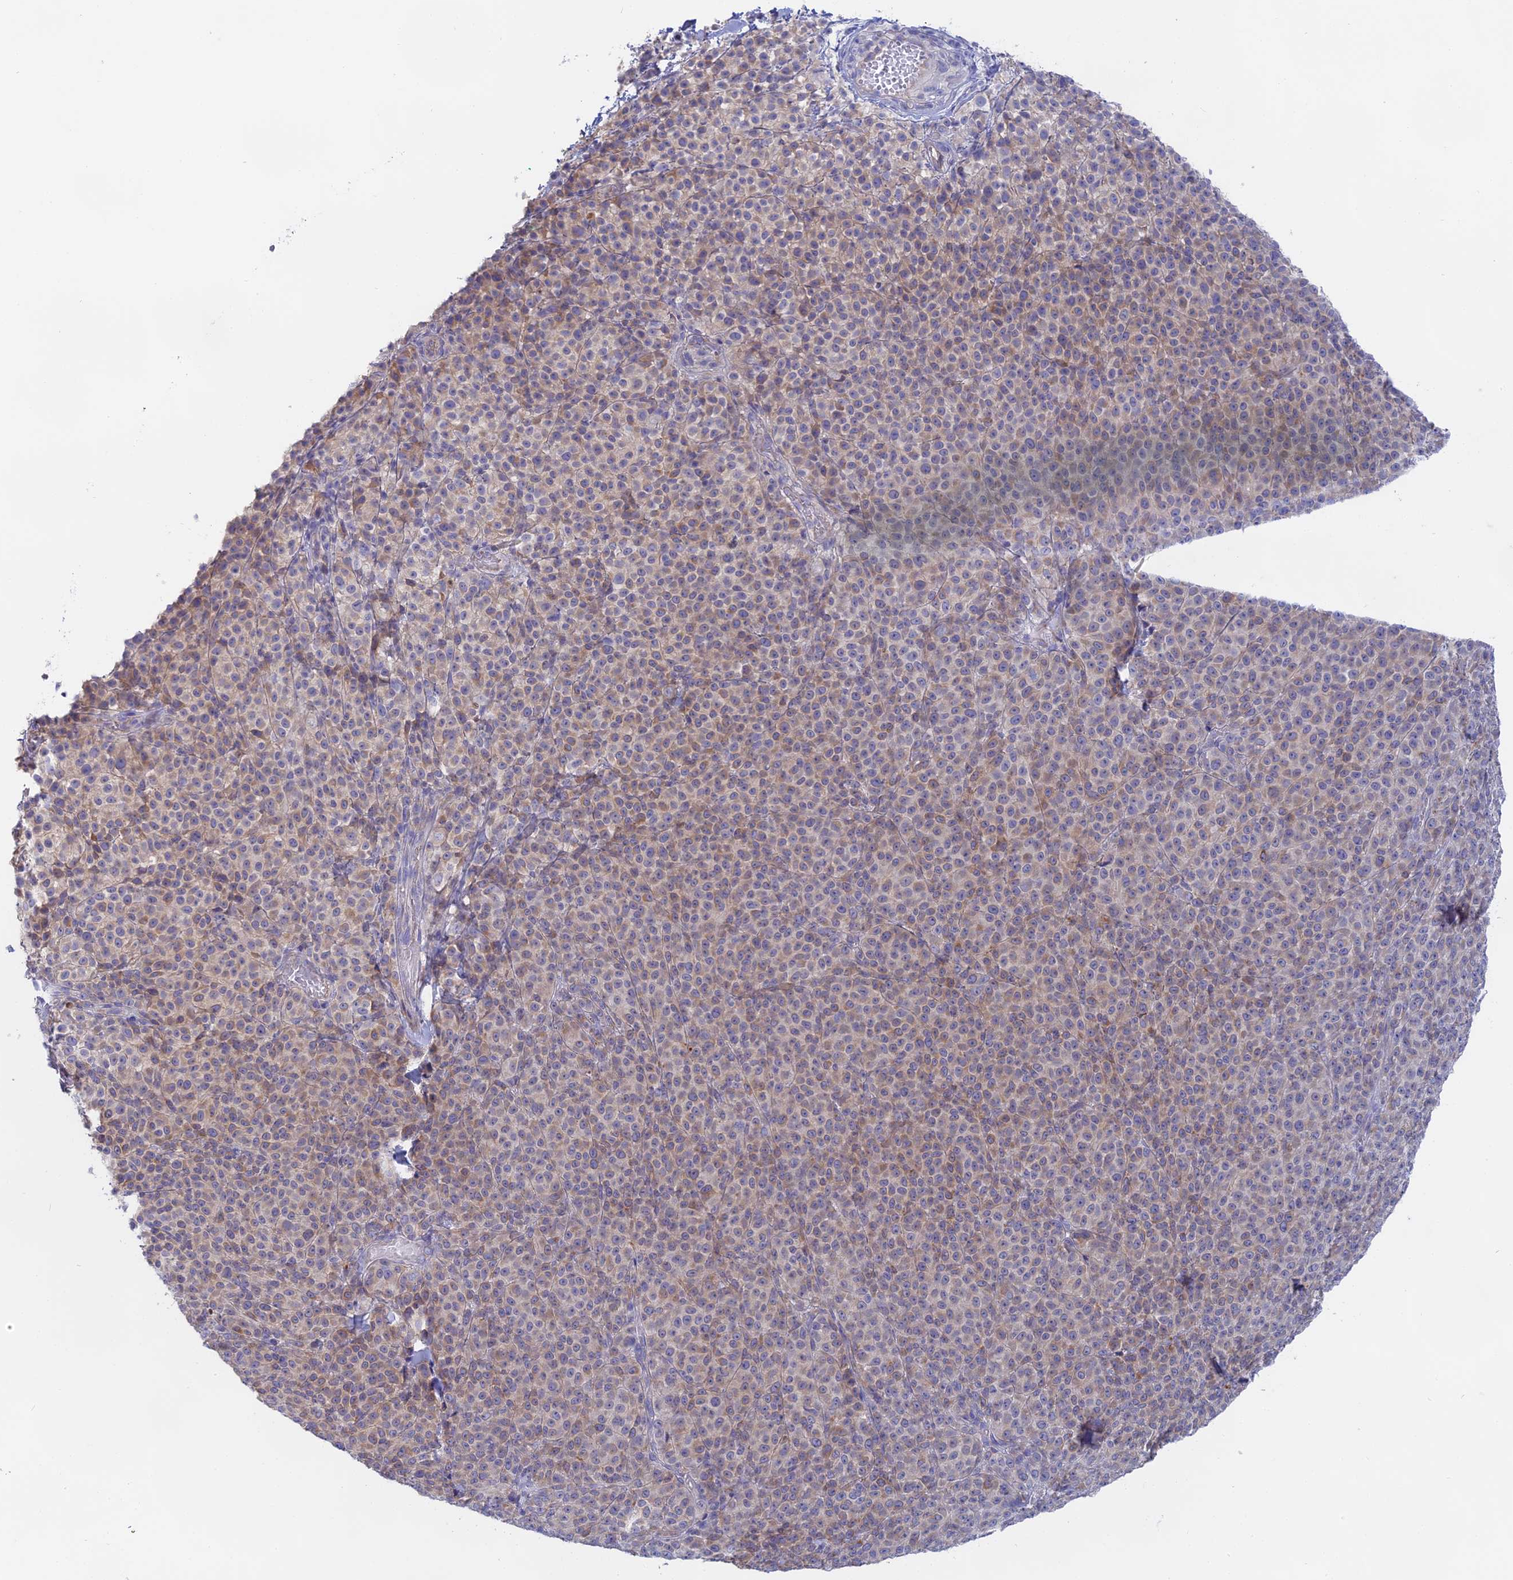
{"staining": {"intensity": "weak", "quantity": ">75%", "location": "cytoplasmic/membranous"}, "tissue": "melanoma", "cell_type": "Tumor cells", "image_type": "cancer", "snomed": [{"axis": "morphology", "description": "Normal tissue, NOS"}, {"axis": "morphology", "description": "Malignant melanoma, NOS"}, {"axis": "topography", "description": "Skin"}], "caption": "High-power microscopy captured an immunohistochemistry image of malignant melanoma, revealing weak cytoplasmic/membranous expression in about >75% of tumor cells.", "gene": "GLB1L", "patient": {"sex": "female", "age": 34}}